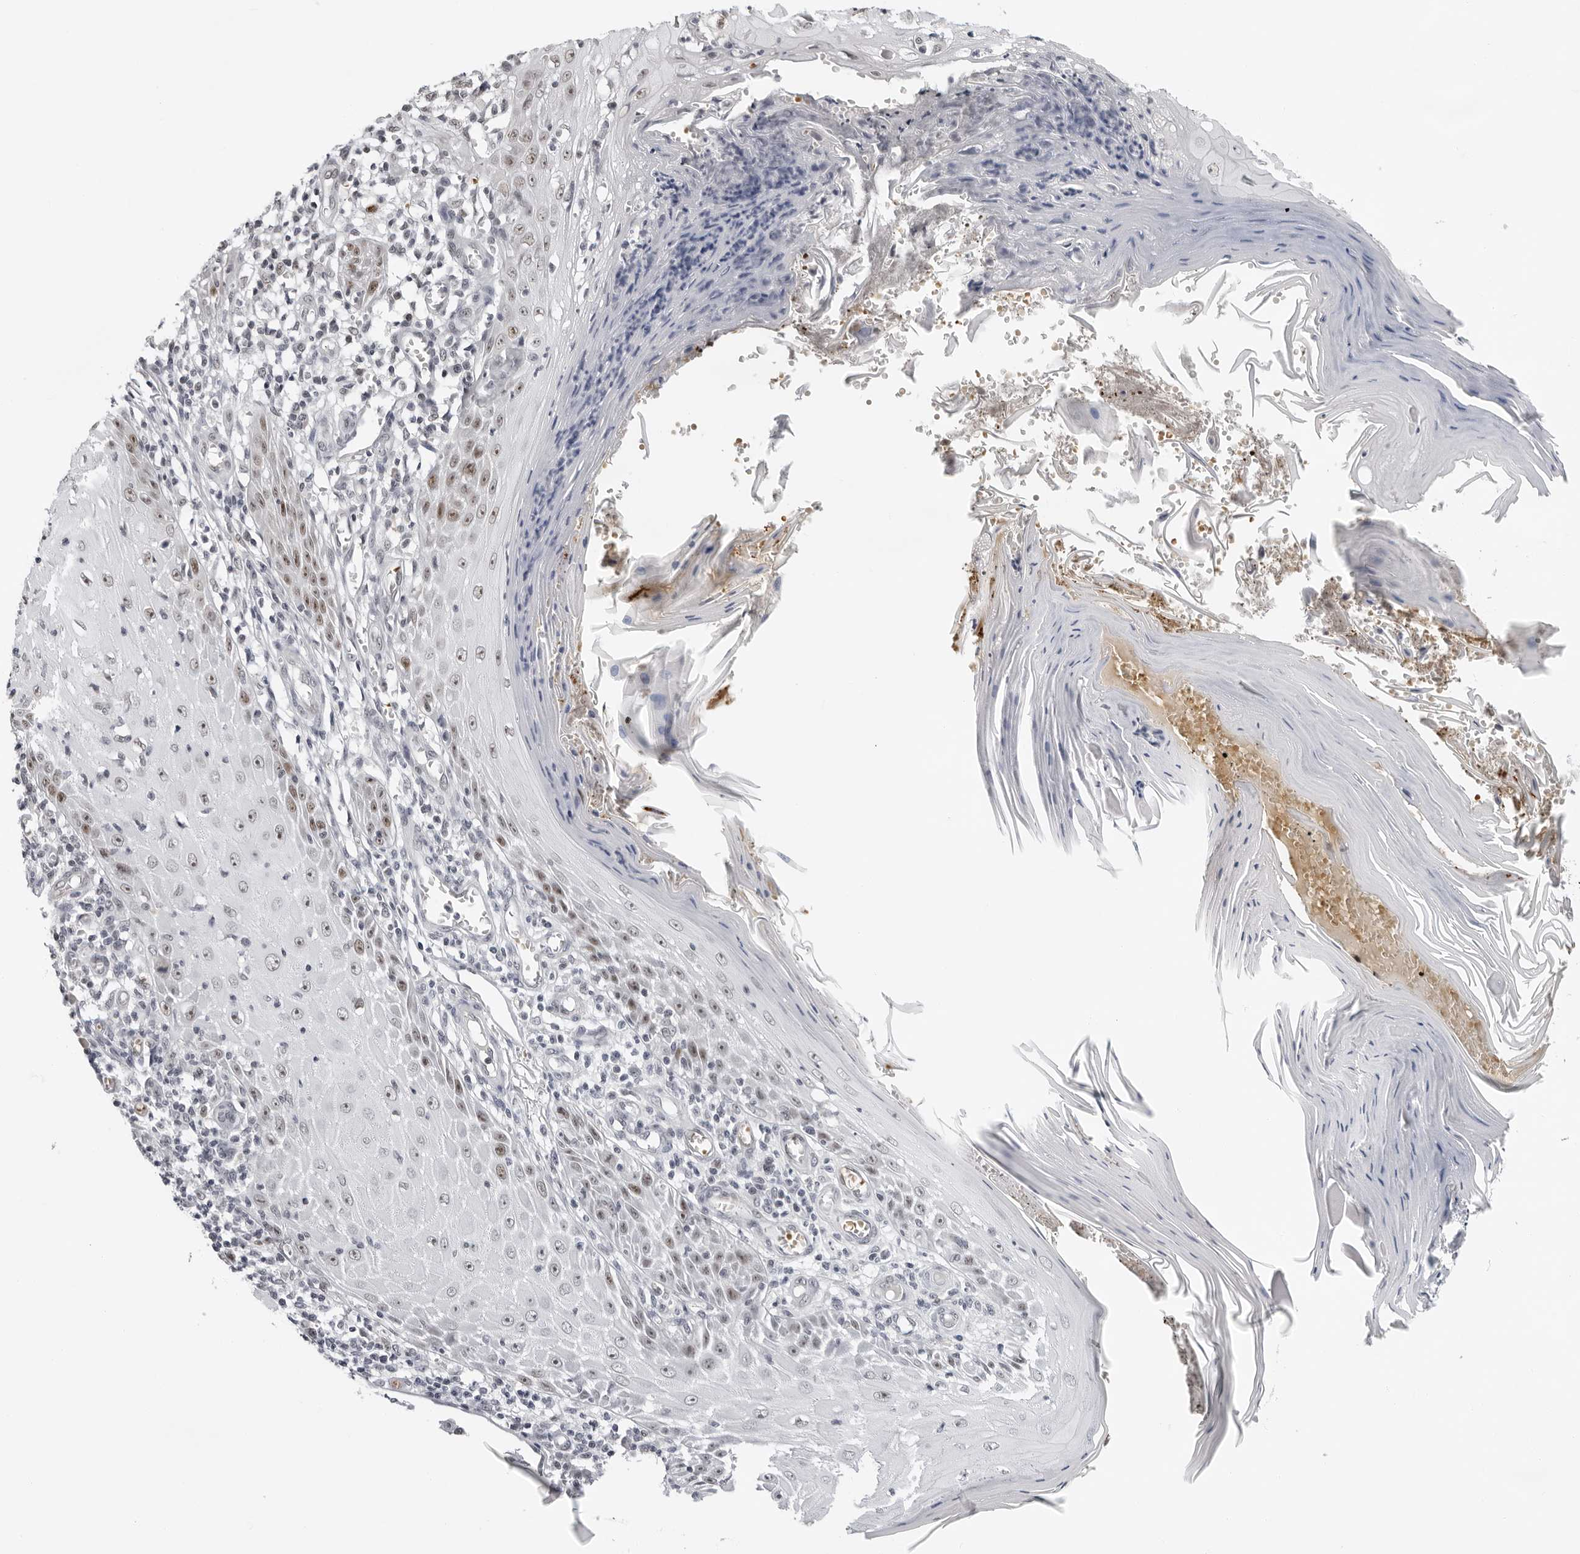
{"staining": {"intensity": "moderate", "quantity": "25%-75%", "location": "nuclear"}, "tissue": "skin cancer", "cell_type": "Tumor cells", "image_type": "cancer", "snomed": [{"axis": "morphology", "description": "Squamous cell carcinoma, NOS"}, {"axis": "topography", "description": "Skin"}], "caption": "Approximately 25%-75% of tumor cells in human skin cancer exhibit moderate nuclear protein positivity as visualized by brown immunohistochemical staining.", "gene": "USP1", "patient": {"sex": "female", "age": 73}}